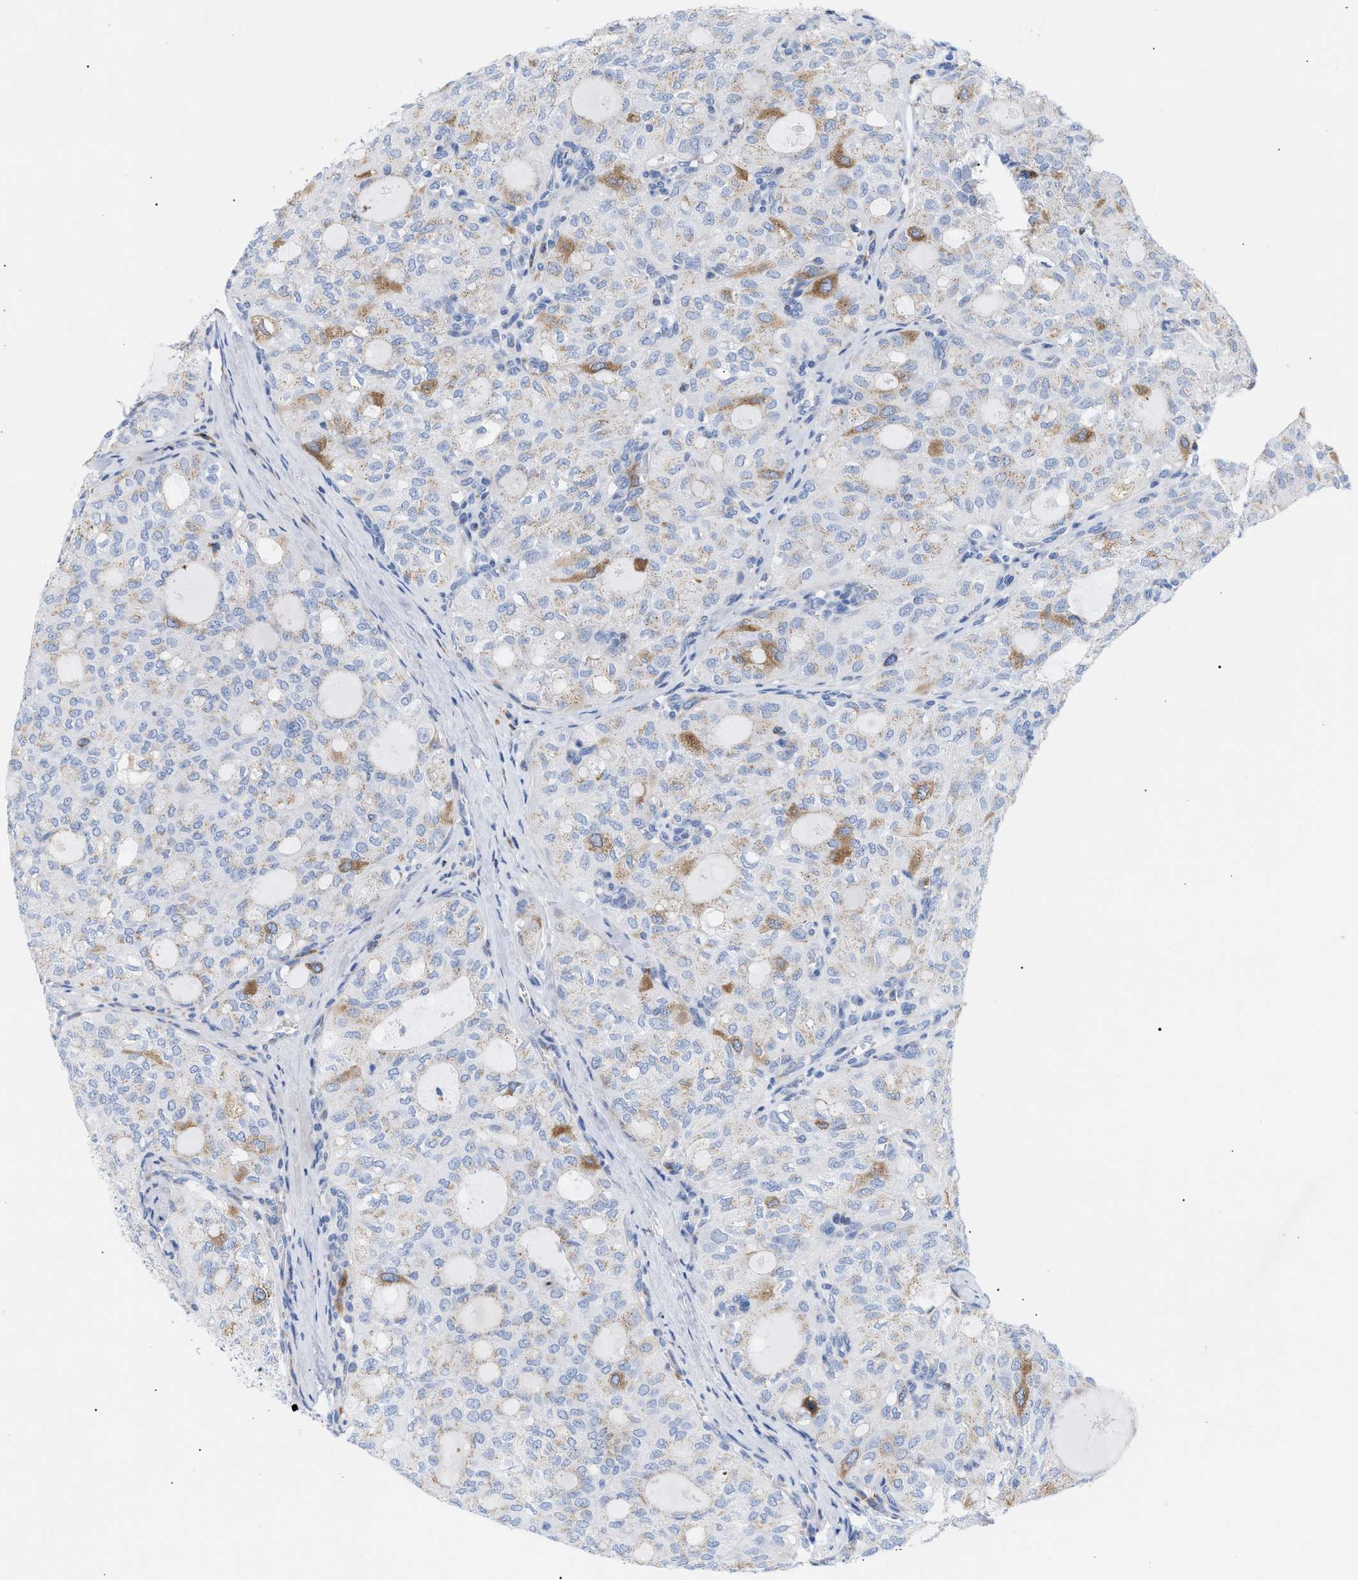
{"staining": {"intensity": "moderate", "quantity": "<25%", "location": "cytoplasmic/membranous"}, "tissue": "thyroid cancer", "cell_type": "Tumor cells", "image_type": "cancer", "snomed": [{"axis": "morphology", "description": "Follicular adenoma carcinoma, NOS"}, {"axis": "topography", "description": "Thyroid gland"}], "caption": "DAB (3,3'-diaminobenzidine) immunohistochemical staining of human thyroid follicular adenoma carcinoma reveals moderate cytoplasmic/membranous protein staining in approximately <25% of tumor cells.", "gene": "TACC3", "patient": {"sex": "male", "age": 75}}